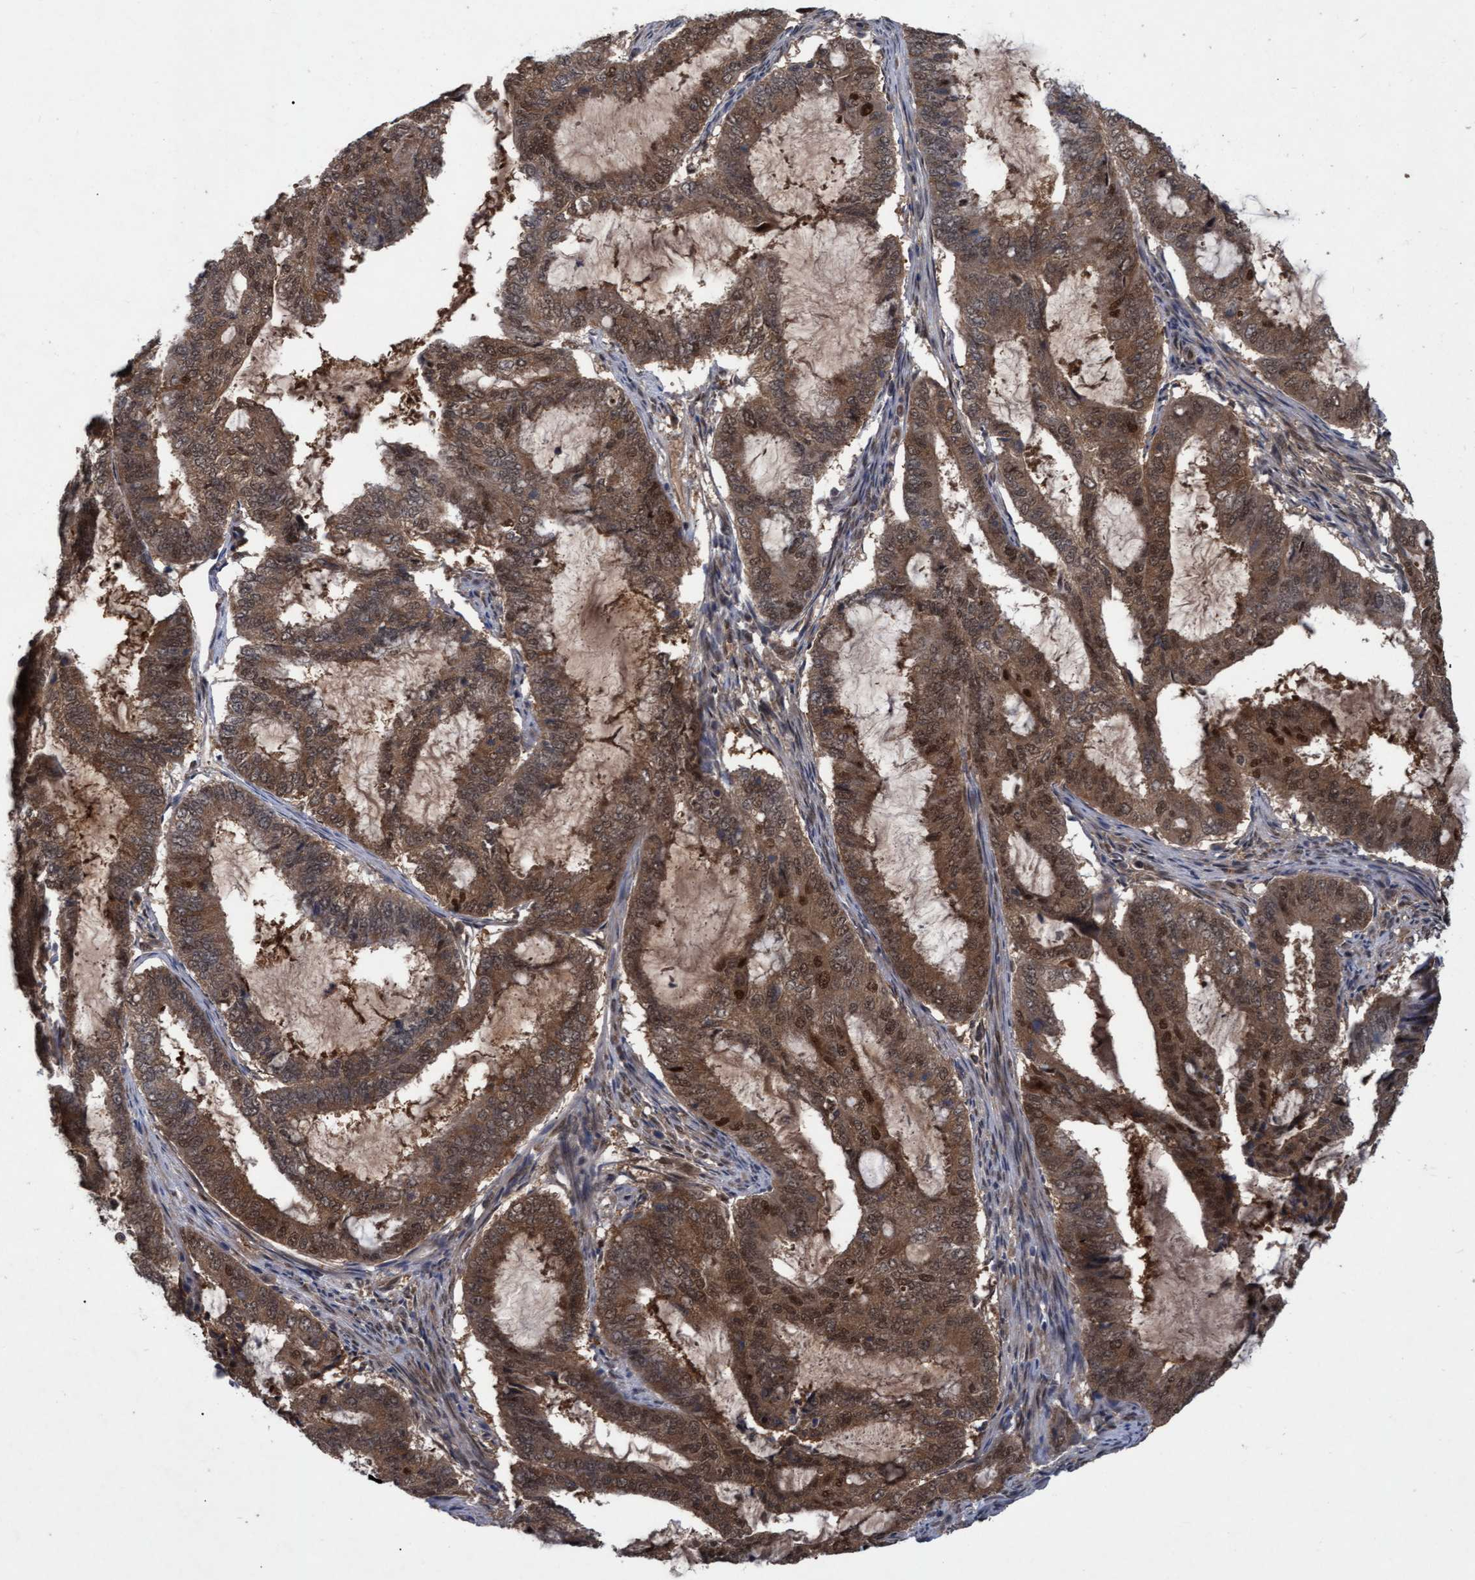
{"staining": {"intensity": "moderate", "quantity": ">75%", "location": "cytoplasmic/membranous,nuclear"}, "tissue": "endometrial cancer", "cell_type": "Tumor cells", "image_type": "cancer", "snomed": [{"axis": "morphology", "description": "Adenocarcinoma, NOS"}, {"axis": "topography", "description": "Endometrium"}], "caption": "Immunohistochemical staining of human endometrial cancer (adenocarcinoma) exhibits medium levels of moderate cytoplasmic/membranous and nuclear positivity in approximately >75% of tumor cells.", "gene": "PSMB6", "patient": {"sex": "female", "age": 51}}